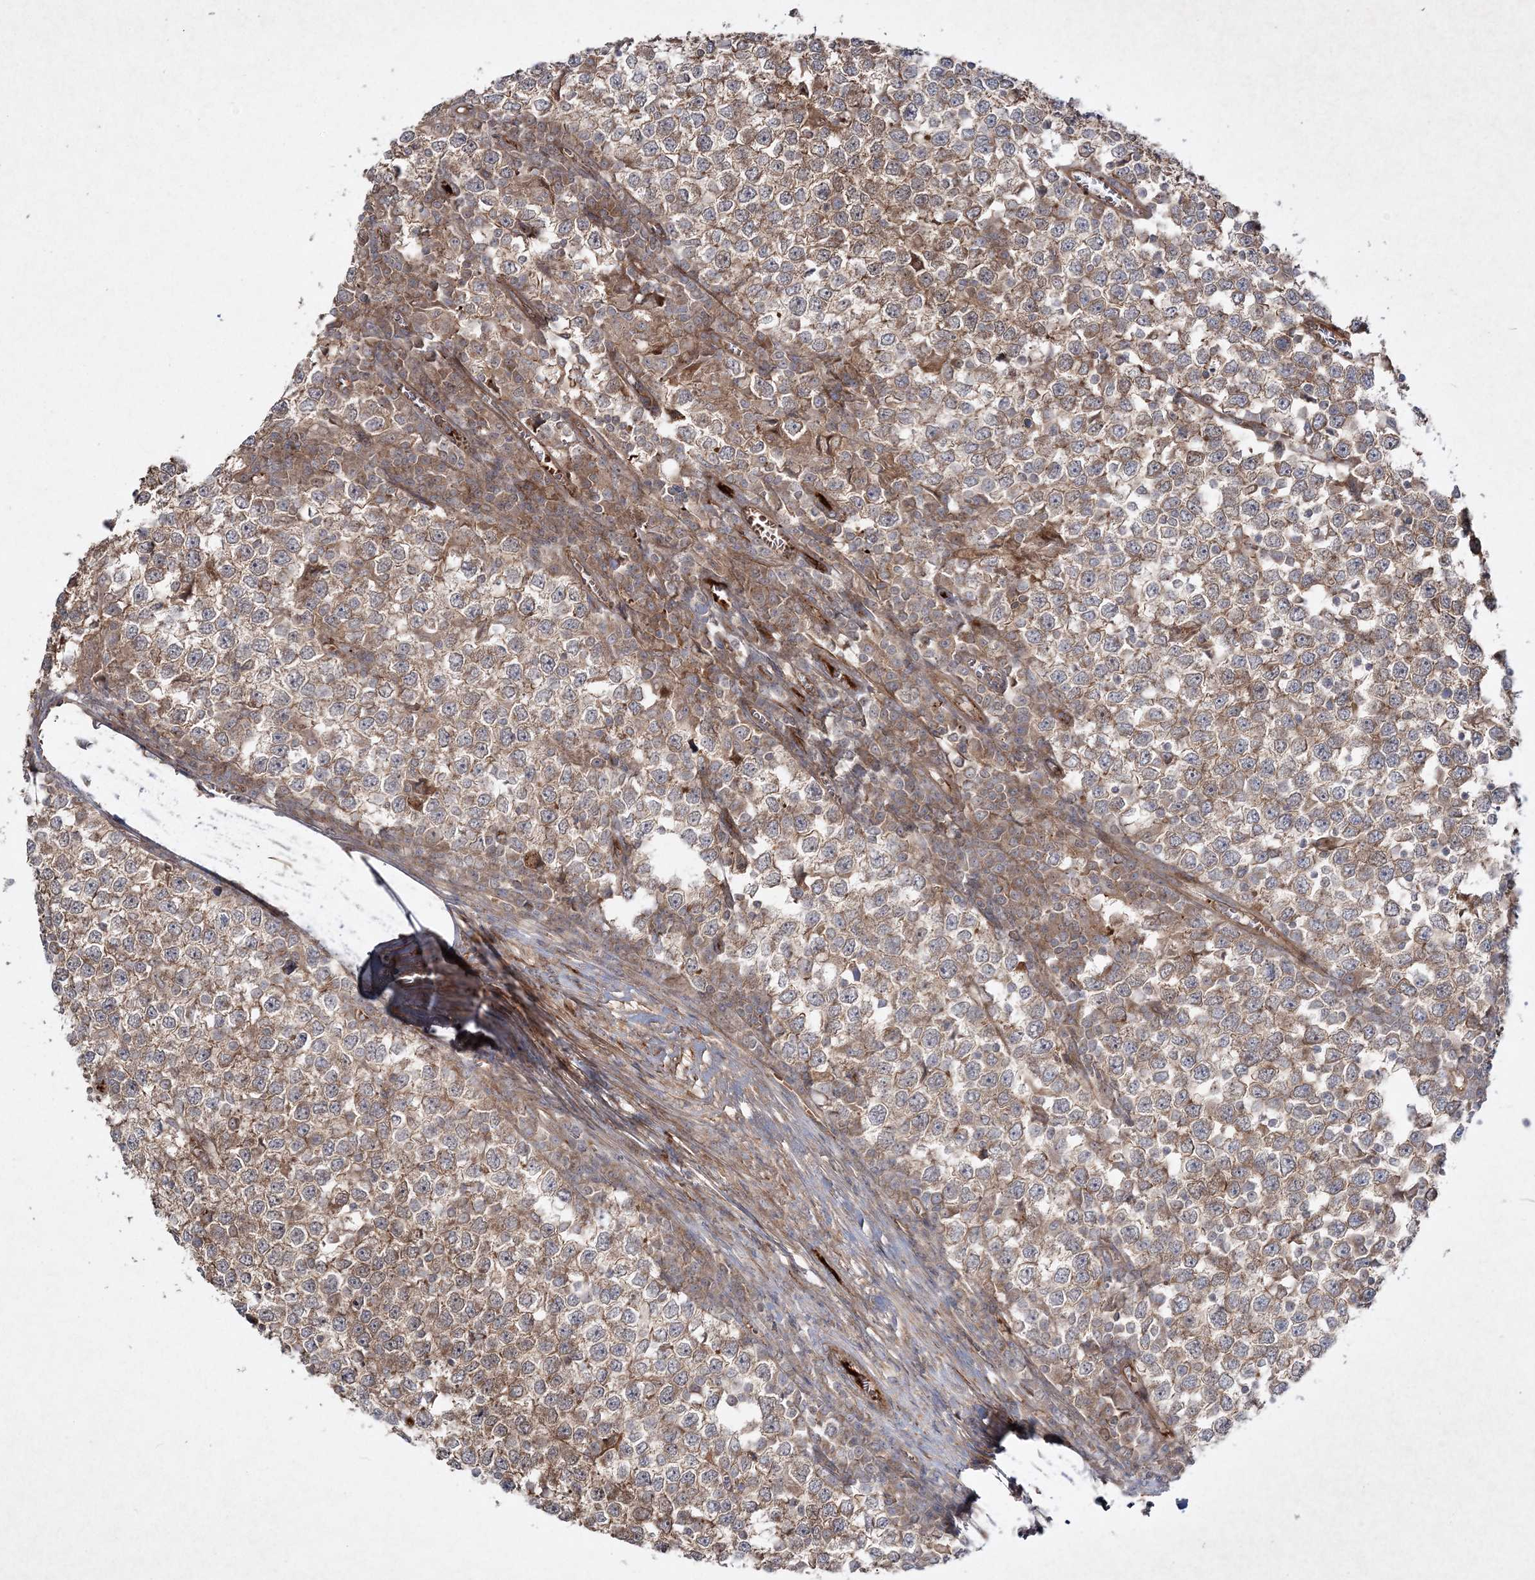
{"staining": {"intensity": "moderate", "quantity": ">75%", "location": "cytoplasmic/membranous"}, "tissue": "testis cancer", "cell_type": "Tumor cells", "image_type": "cancer", "snomed": [{"axis": "morphology", "description": "Seminoma, NOS"}, {"axis": "topography", "description": "Testis"}], "caption": "About >75% of tumor cells in testis cancer demonstrate moderate cytoplasmic/membranous protein staining as visualized by brown immunohistochemical staining.", "gene": "MOCS2", "patient": {"sex": "male", "age": 65}}